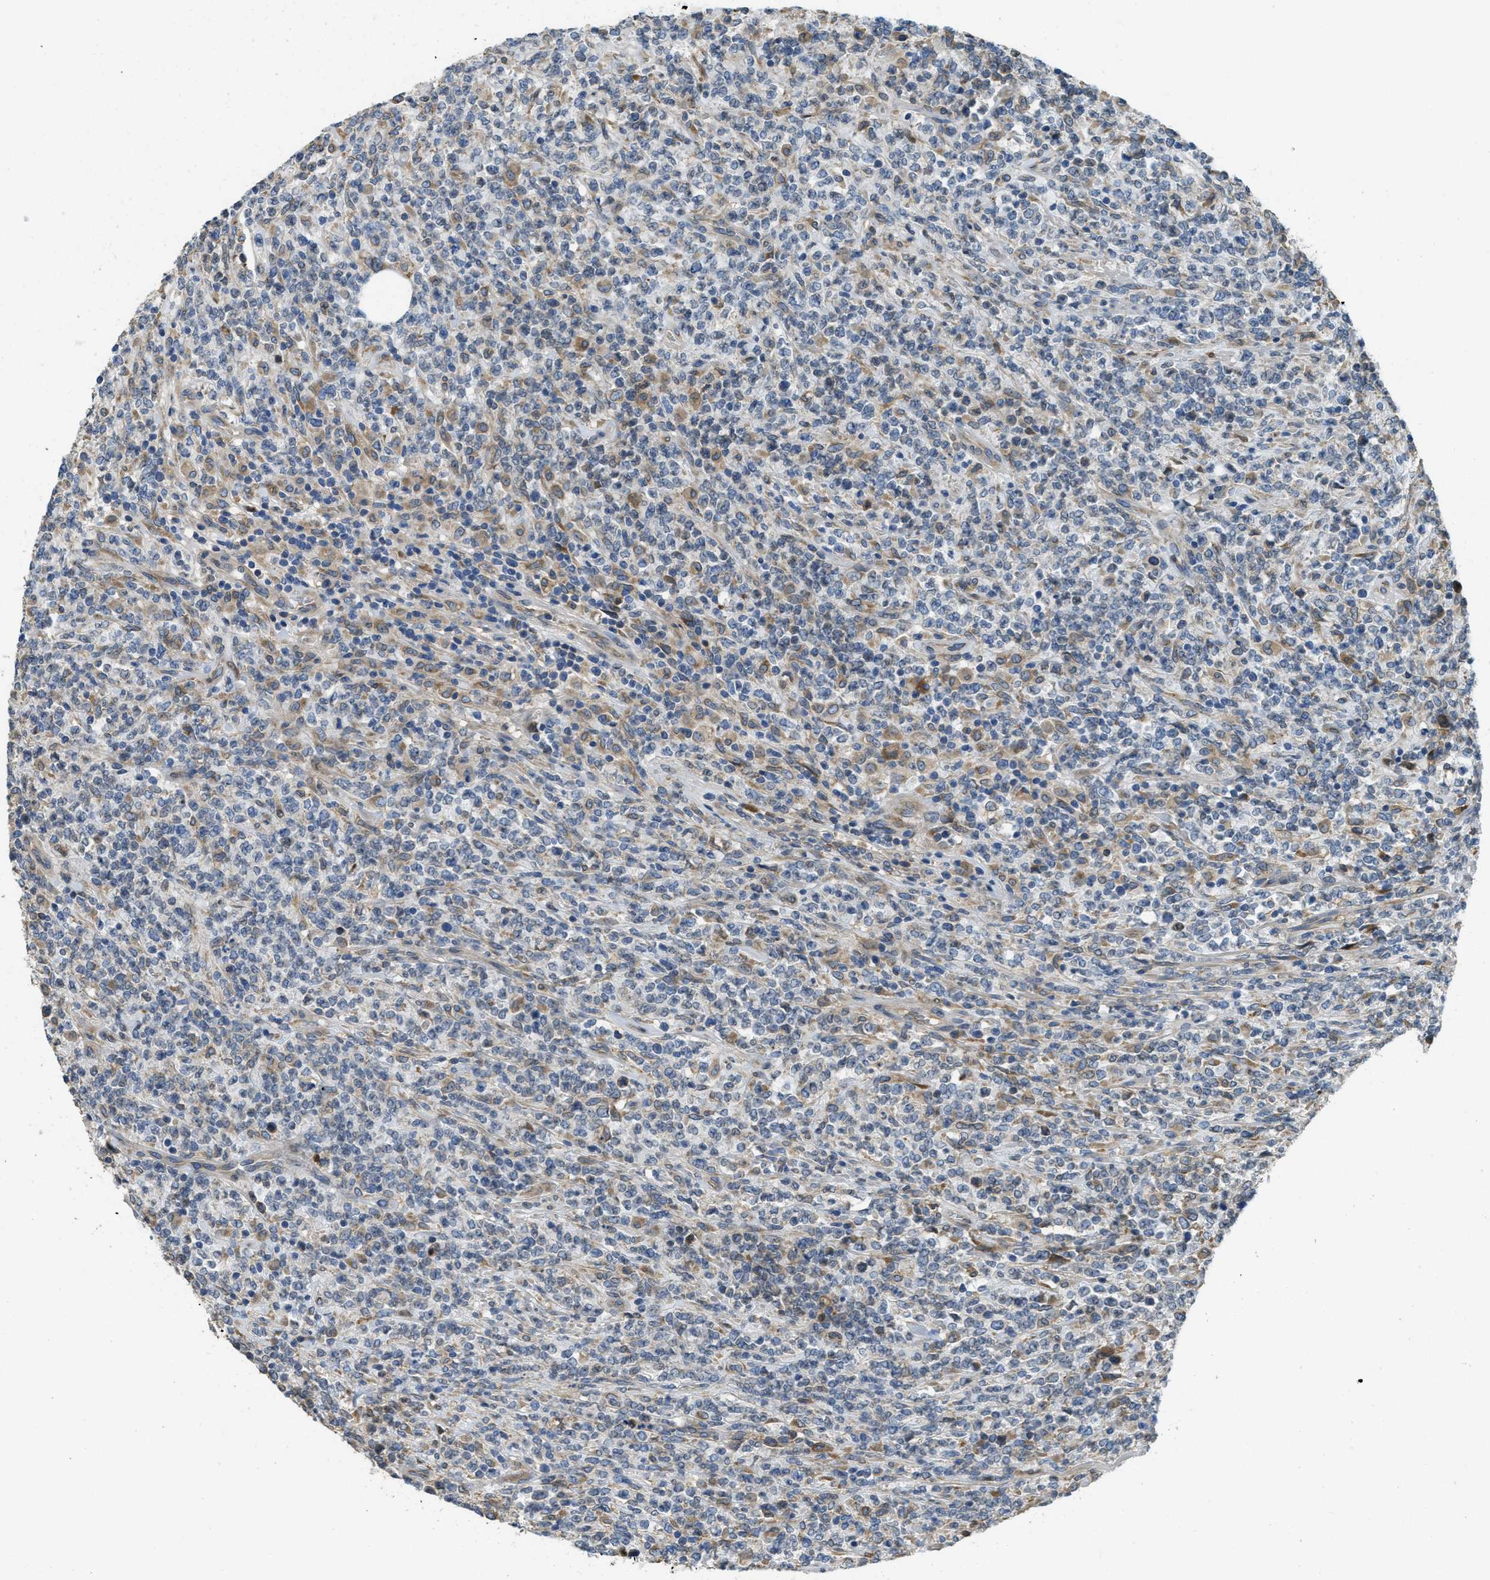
{"staining": {"intensity": "weak", "quantity": "<25%", "location": "cytoplasmic/membranous"}, "tissue": "lymphoma", "cell_type": "Tumor cells", "image_type": "cancer", "snomed": [{"axis": "morphology", "description": "Malignant lymphoma, non-Hodgkin's type, High grade"}, {"axis": "topography", "description": "Soft tissue"}], "caption": "High power microscopy micrograph of an immunohistochemistry (IHC) image of lymphoma, revealing no significant positivity in tumor cells.", "gene": "MPDU1", "patient": {"sex": "male", "age": 18}}